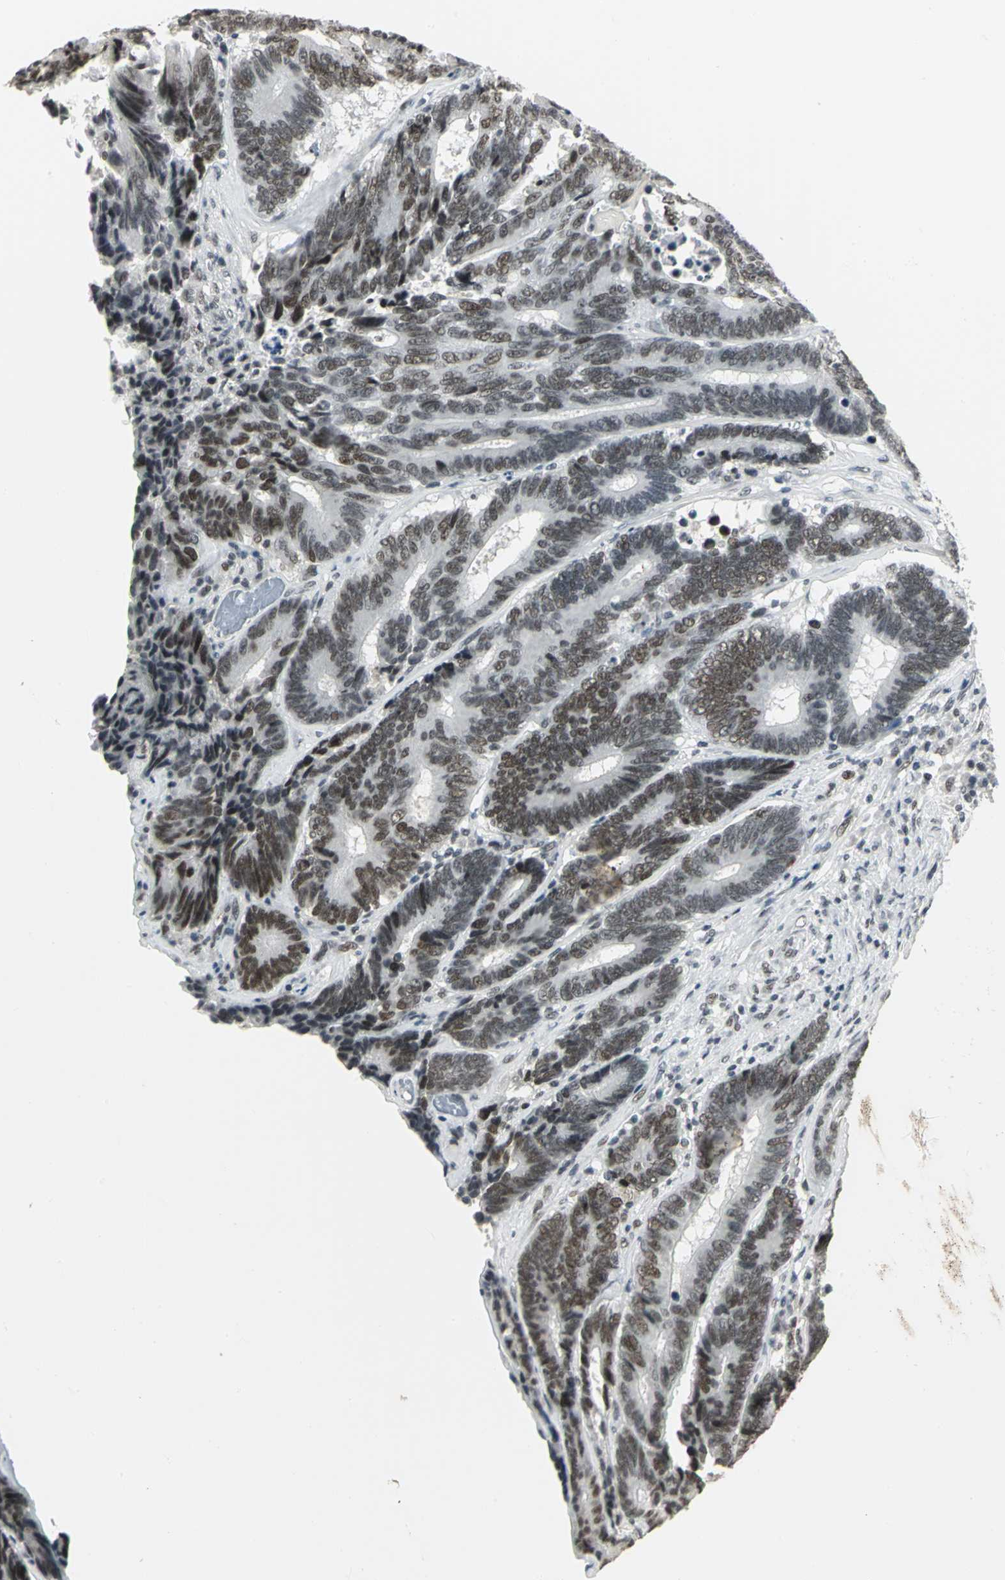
{"staining": {"intensity": "moderate", "quantity": ">75%", "location": "nuclear"}, "tissue": "colorectal cancer", "cell_type": "Tumor cells", "image_type": "cancer", "snomed": [{"axis": "morphology", "description": "Adenocarcinoma, NOS"}, {"axis": "topography", "description": "Colon"}], "caption": "The photomicrograph exhibits a brown stain indicating the presence of a protein in the nuclear of tumor cells in colorectal cancer.", "gene": "CBX3", "patient": {"sex": "female", "age": 78}}